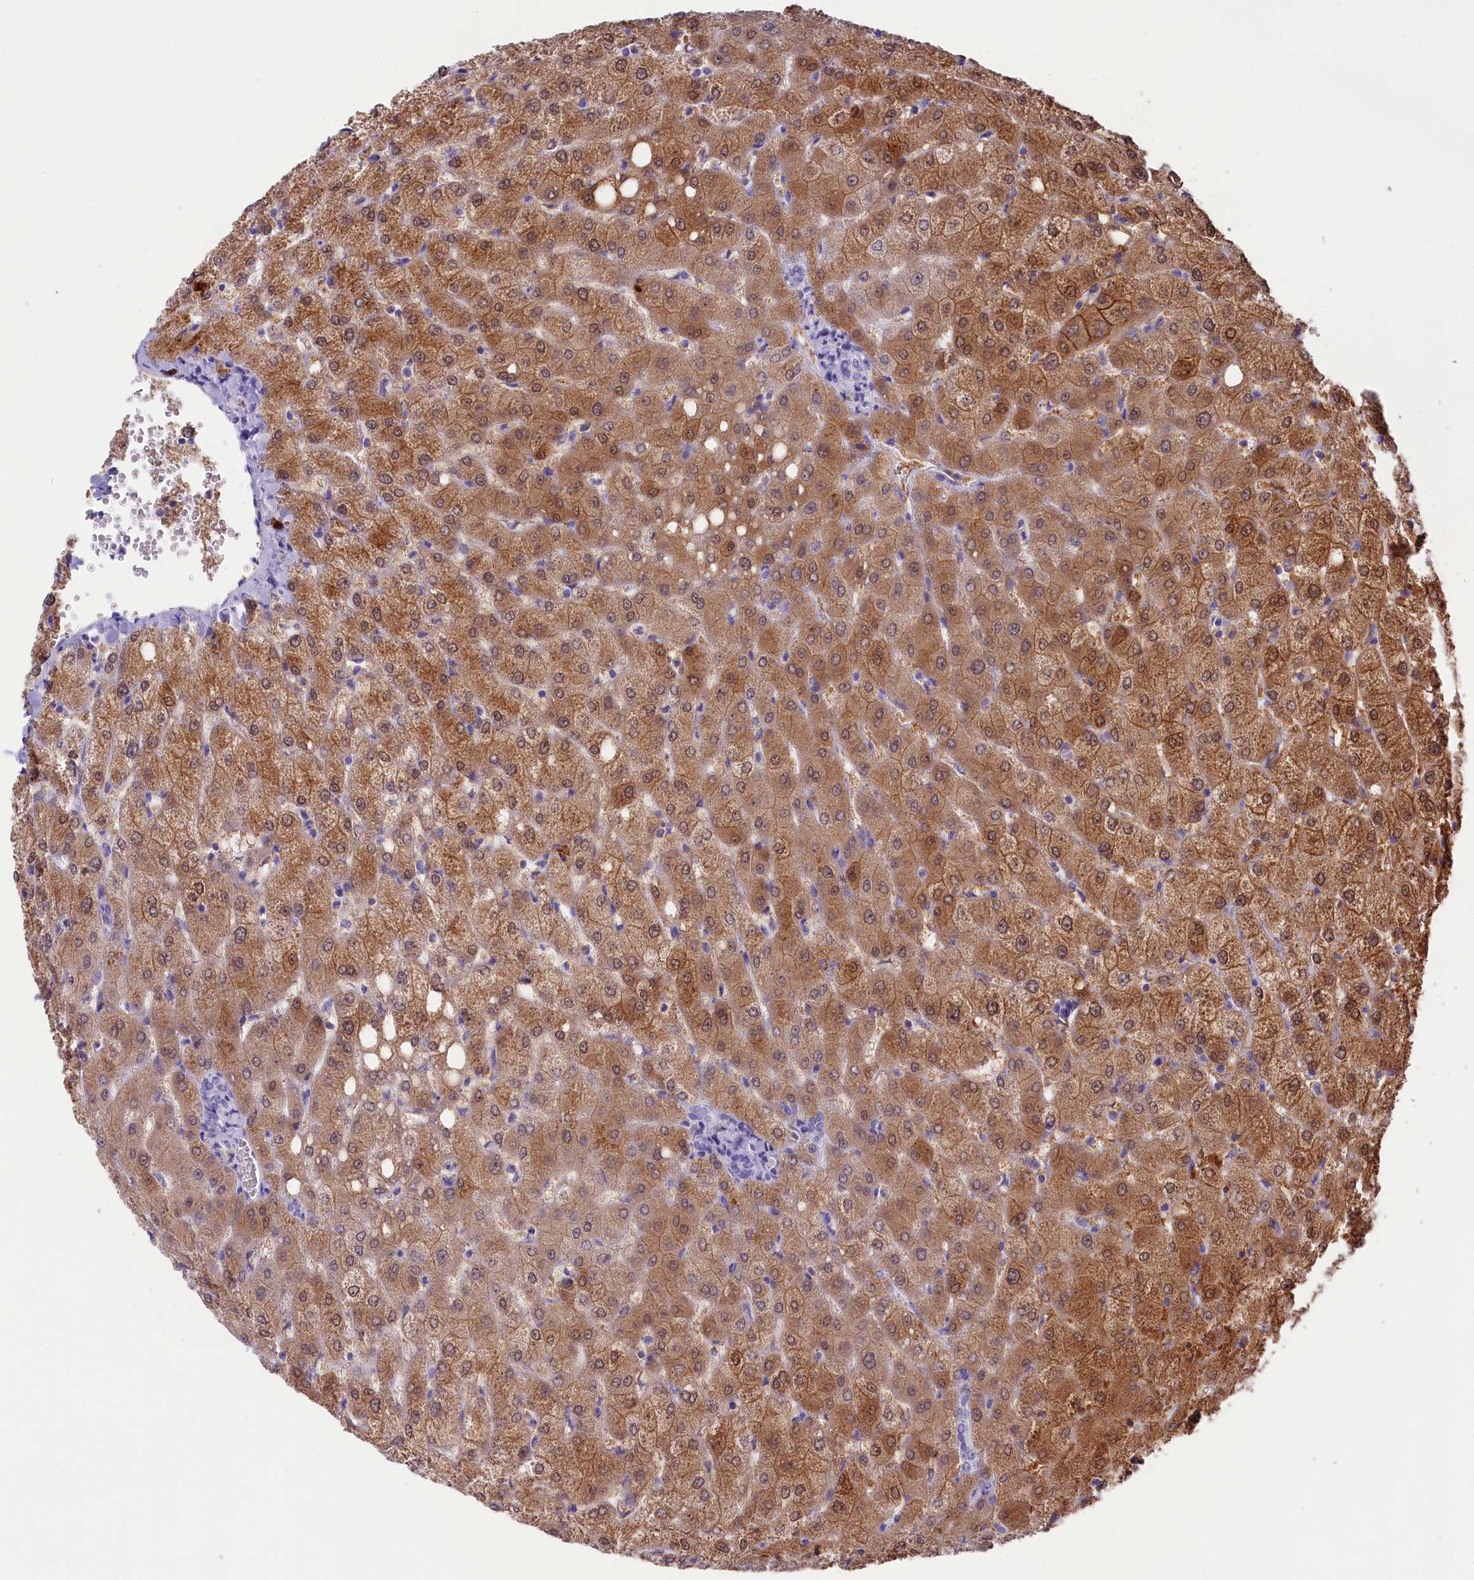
{"staining": {"intensity": "negative", "quantity": "none", "location": "none"}, "tissue": "liver", "cell_type": "Cholangiocytes", "image_type": "normal", "snomed": [{"axis": "morphology", "description": "Normal tissue, NOS"}, {"axis": "topography", "description": "Liver"}], "caption": "DAB (3,3'-diaminobenzidine) immunohistochemical staining of benign liver shows no significant positivity in cholangiocytes. (DAB (3,3'-diaminobenzidine) IHC, high magnification).", "gene": "SULT2A1", "patient": {"sex": "female", "age": 54}}